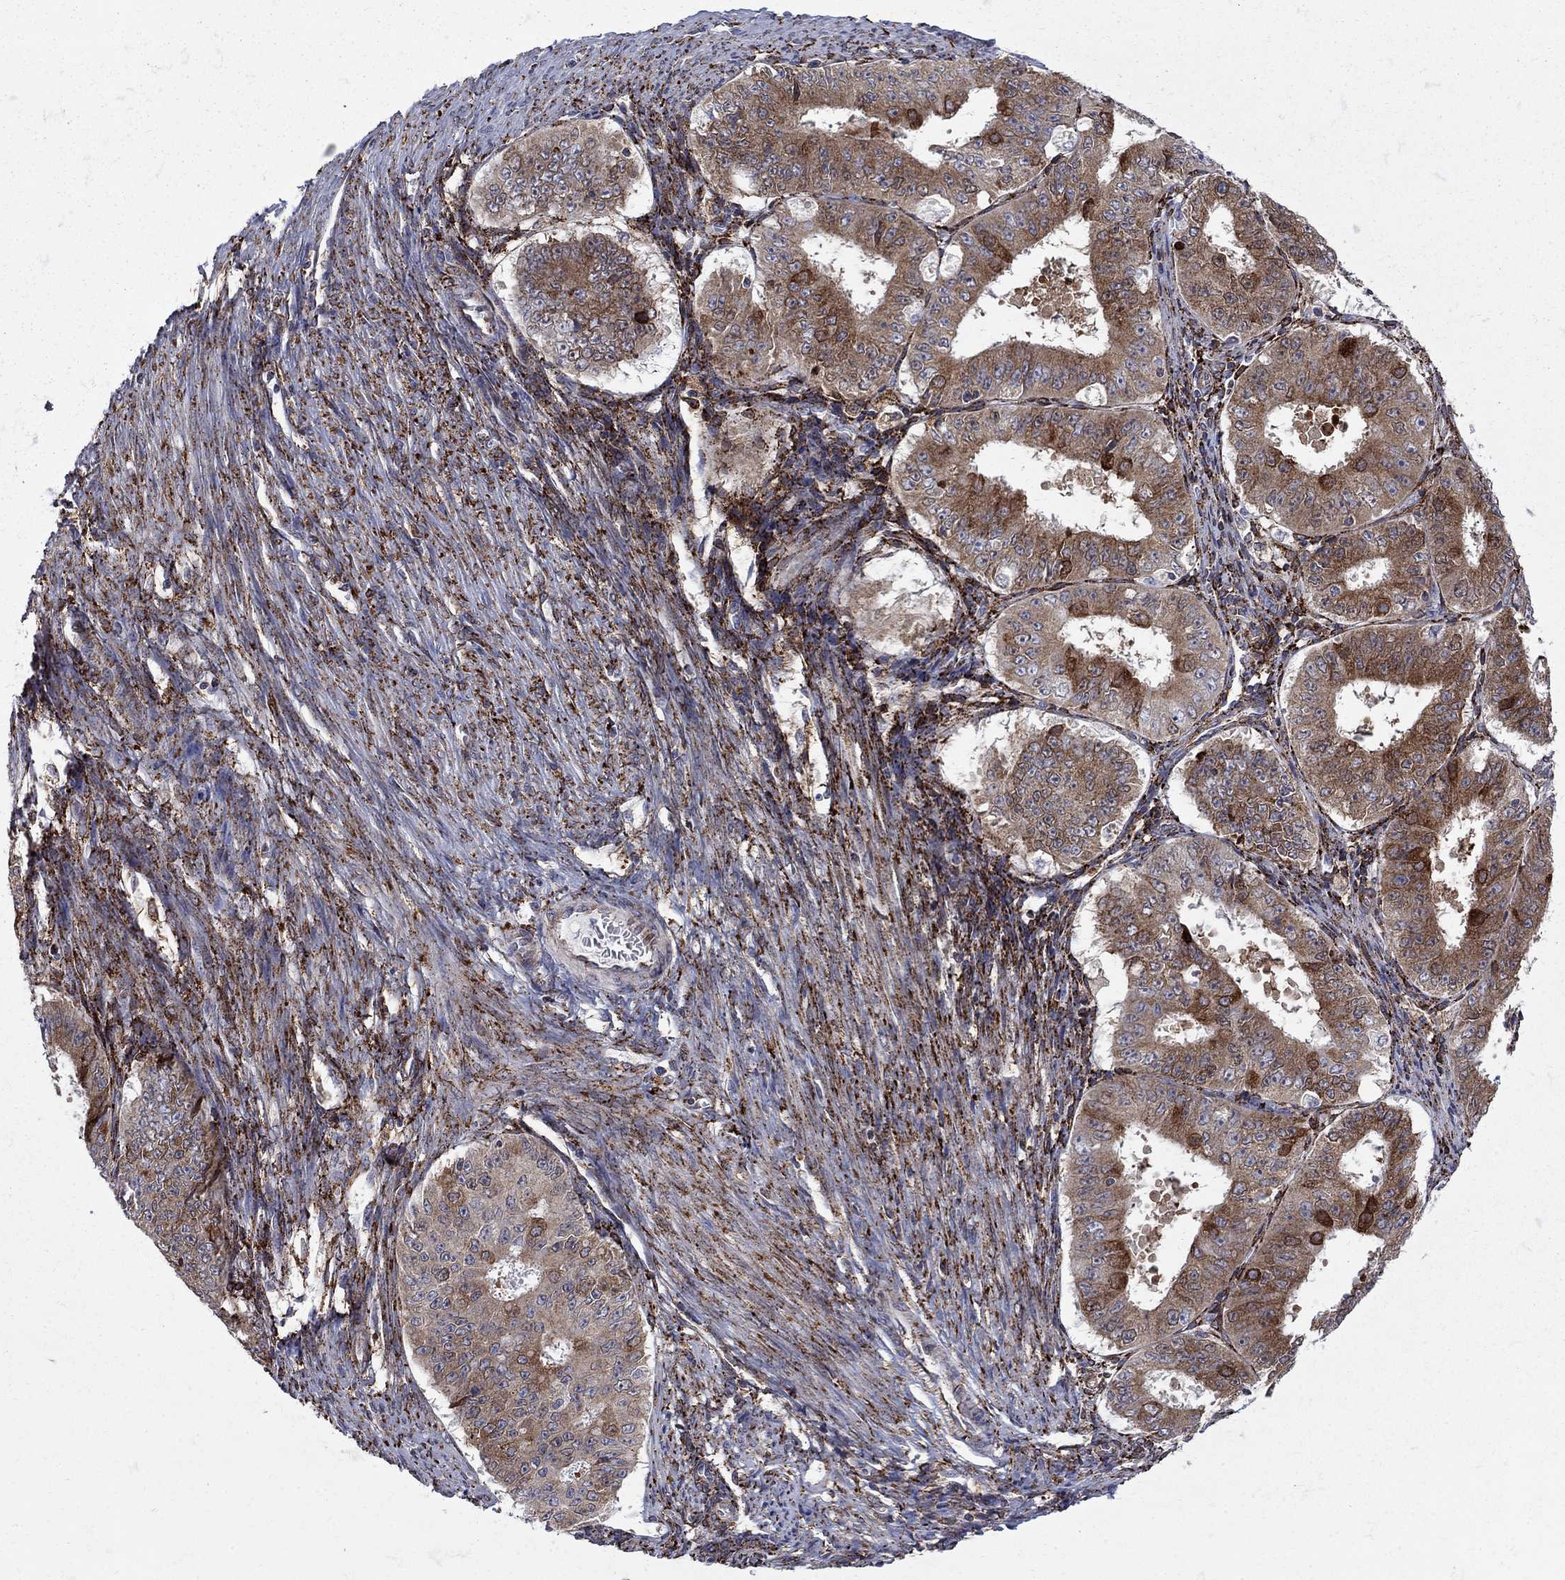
{"staining": {"intensity": "strong", "quantity": "25%-75%", "location": "cytoplasmic/membranous"}, "tissue": "ovarian cancer", "cell_type": "Tumor cells", "image_type": "cancer", "snomed": [{"axis": "morphology", "description": "Carcinoma, endometroid"}, {"axis": "topography", "description": "Ovary"}], "caption": "This photomicrograph demonstrates immunohistochemistry (IHC) staining of ovarian cancer, with high strong cytoplasmic/membranous expression in about 25%-75% of tumor cells.", "gene": "CAB39L", "patient": {"sex": "female", "age": 42}}